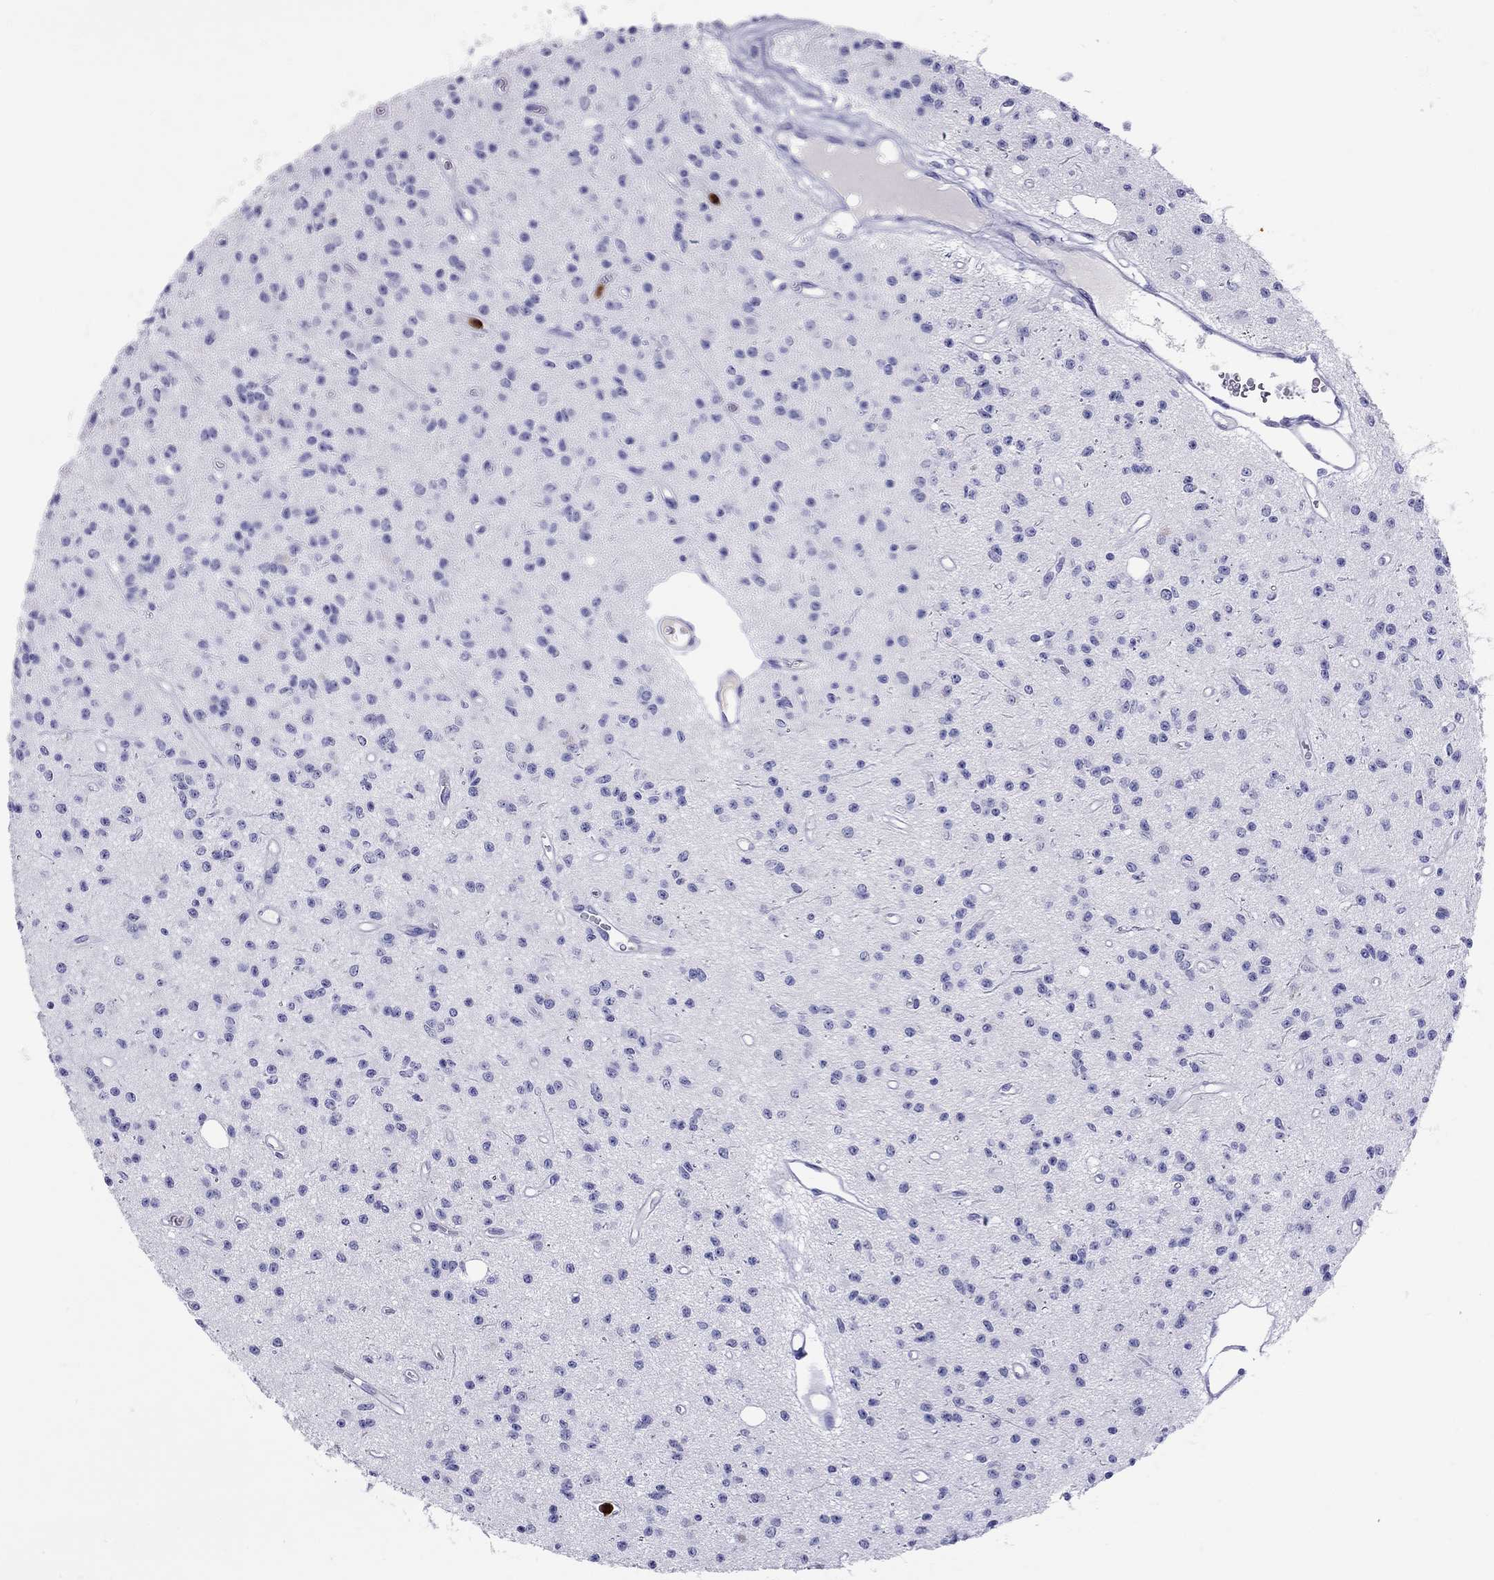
{"staining": {"intensity": "negative", "quantity": "none", "location": "none"}, "tissue": "glioma", "cell_type": "Tumor cells", "image_type": "cancer", "snomed": [{"axis": "morphology", "description": "Glioma, malignant, Low grade"}, {"axis": "topography", "description": "Brain"}], "caption": "An image of human malignant glioma (low-grade) is negative for staining in tumor cells.", "gene": "SLAMF1", "patient": {"sex": "female", "age": 45}}